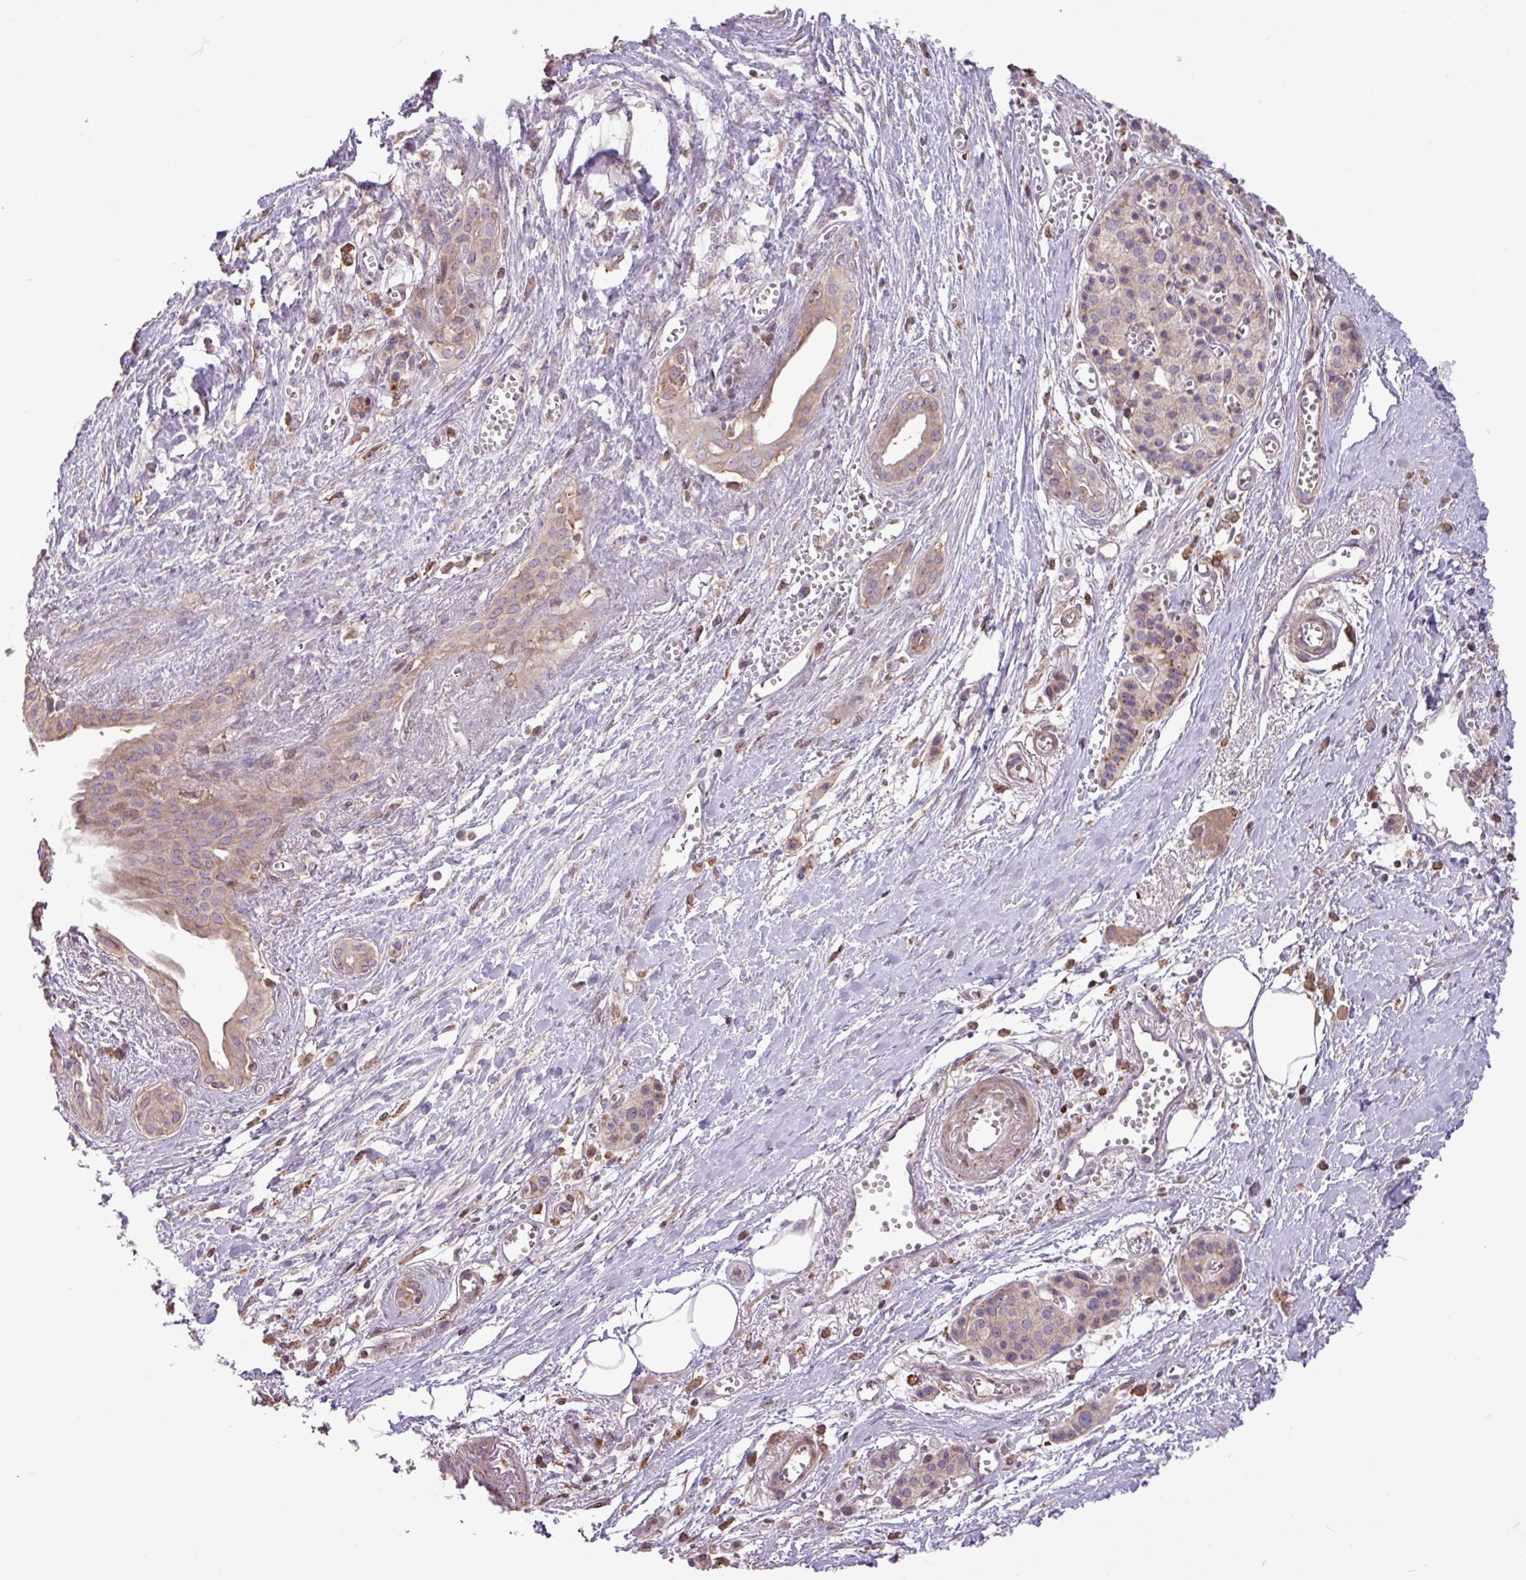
{"staining": {"intensity": "weak", "quantity": ">75%", "location": "cytoplasmic/membranous"}, "tissue": "pancreatic cancer", "cell_type": "Tumor cells", "image_type": "cancer", "snomed": [{"axis": "morphology", "description": "Adenocarcinoma, NOS"}, {"axis": "topography", "description": "Pancreas"}], "caption": "Protein expression analysis of pancreatic adenocarcinoma shows weak cytoplasmic/membranous positivity in approximately >75% of tumor cells.", "gene": "ARHGEF25", "patient": {"sex": "male", "age": 71}}